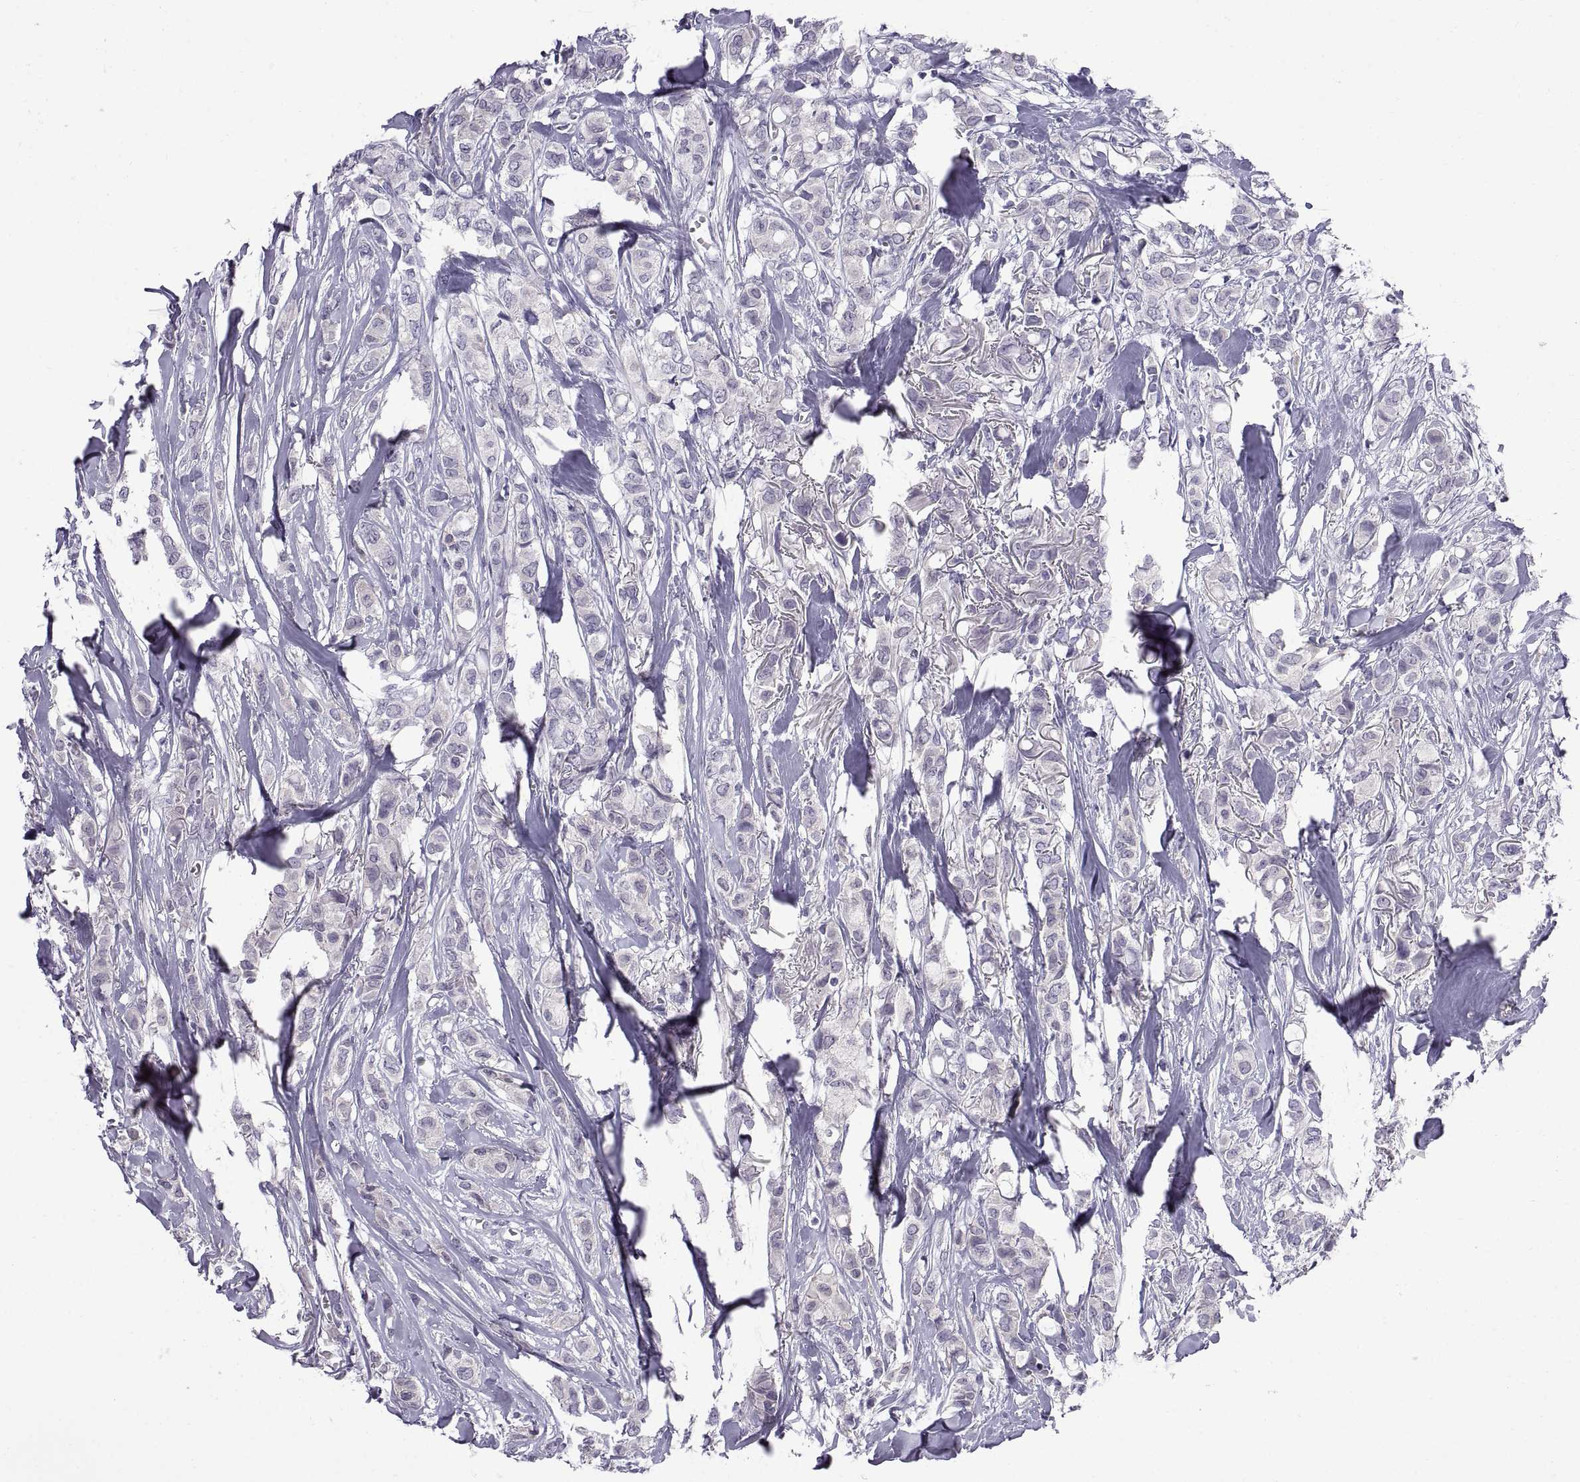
{"staining": {"intensity": "negative", "quantity": "none", "location": "none"}, "tissue": "breast cancer", "cell_type": "Tumor cells", "image_type": "cancer", "snomed": [{"axis": "morphology", "description": "Duct carcinoma"}, {"axis": "topography", "description": "Breast"}], "caption": "Tumor cells are negative for brown protein staining in intraductal carcinoma (breast). (Brightfield microscopy of DAB (3,3'-diaminobenzidine) IHC at high magnification).", "gene": "SPDYE1", "patient": {"sex": "female", "age": 85}}